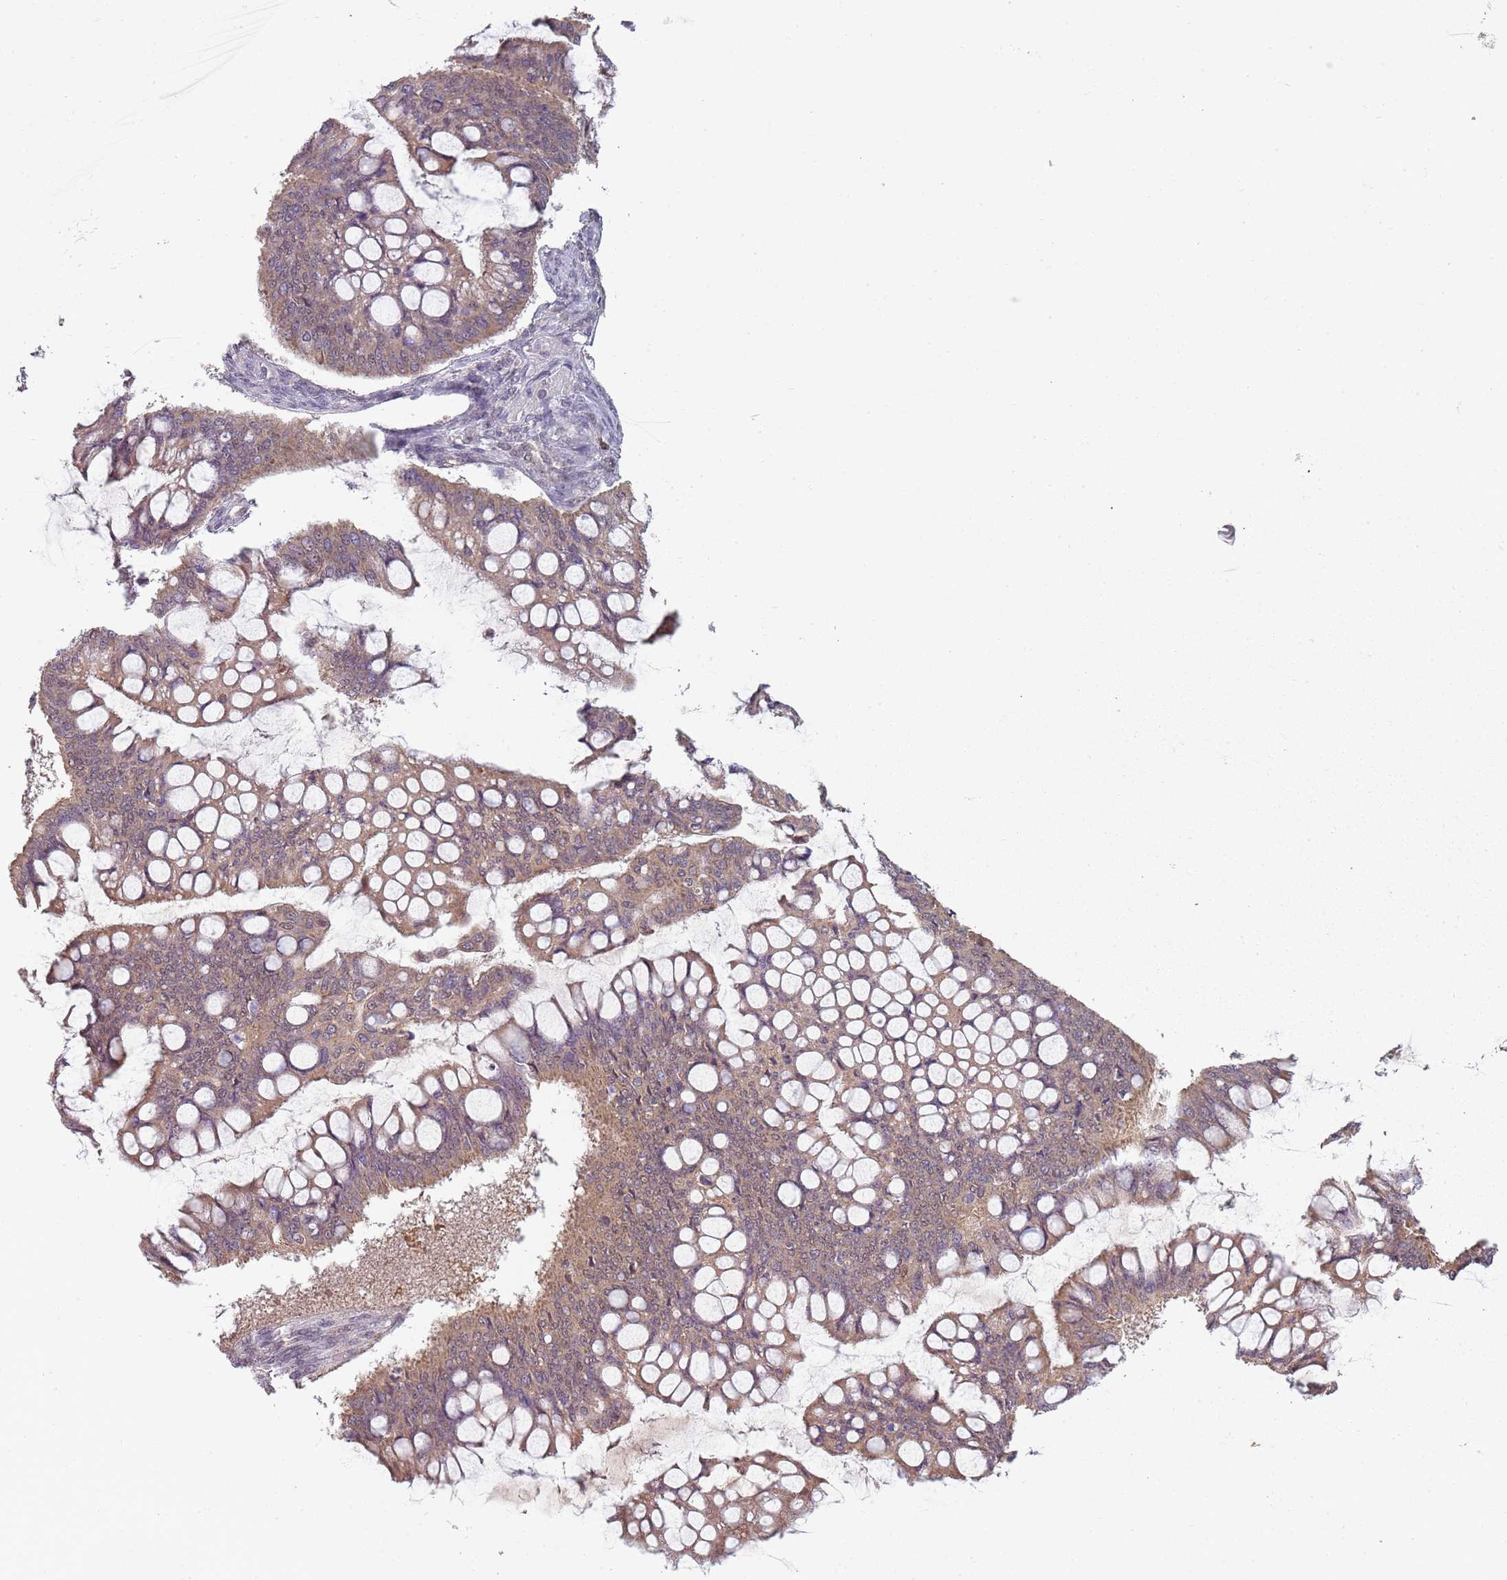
{"staining": {"intensity": "weak", "quantity": ">75%", "location": "nuclear"}, "tissue": "ovarian cancer", "cell_type": "Tumor cells", "image_type": "cancer", "snomed": [{"axis": "morphology", "description": "Cystadenocarcinoma, mucinous, NOS"}, {"axis": "topography", "description": "Ovary"}], "caption": "Tumor cells display low levels of weak nuclear expression in approximately >75% of cells in human mucinous cystadenocarcinoma (ovarian).", "gene": "SMARCAL1", "patient": {"sex": "female", "age": 73}}